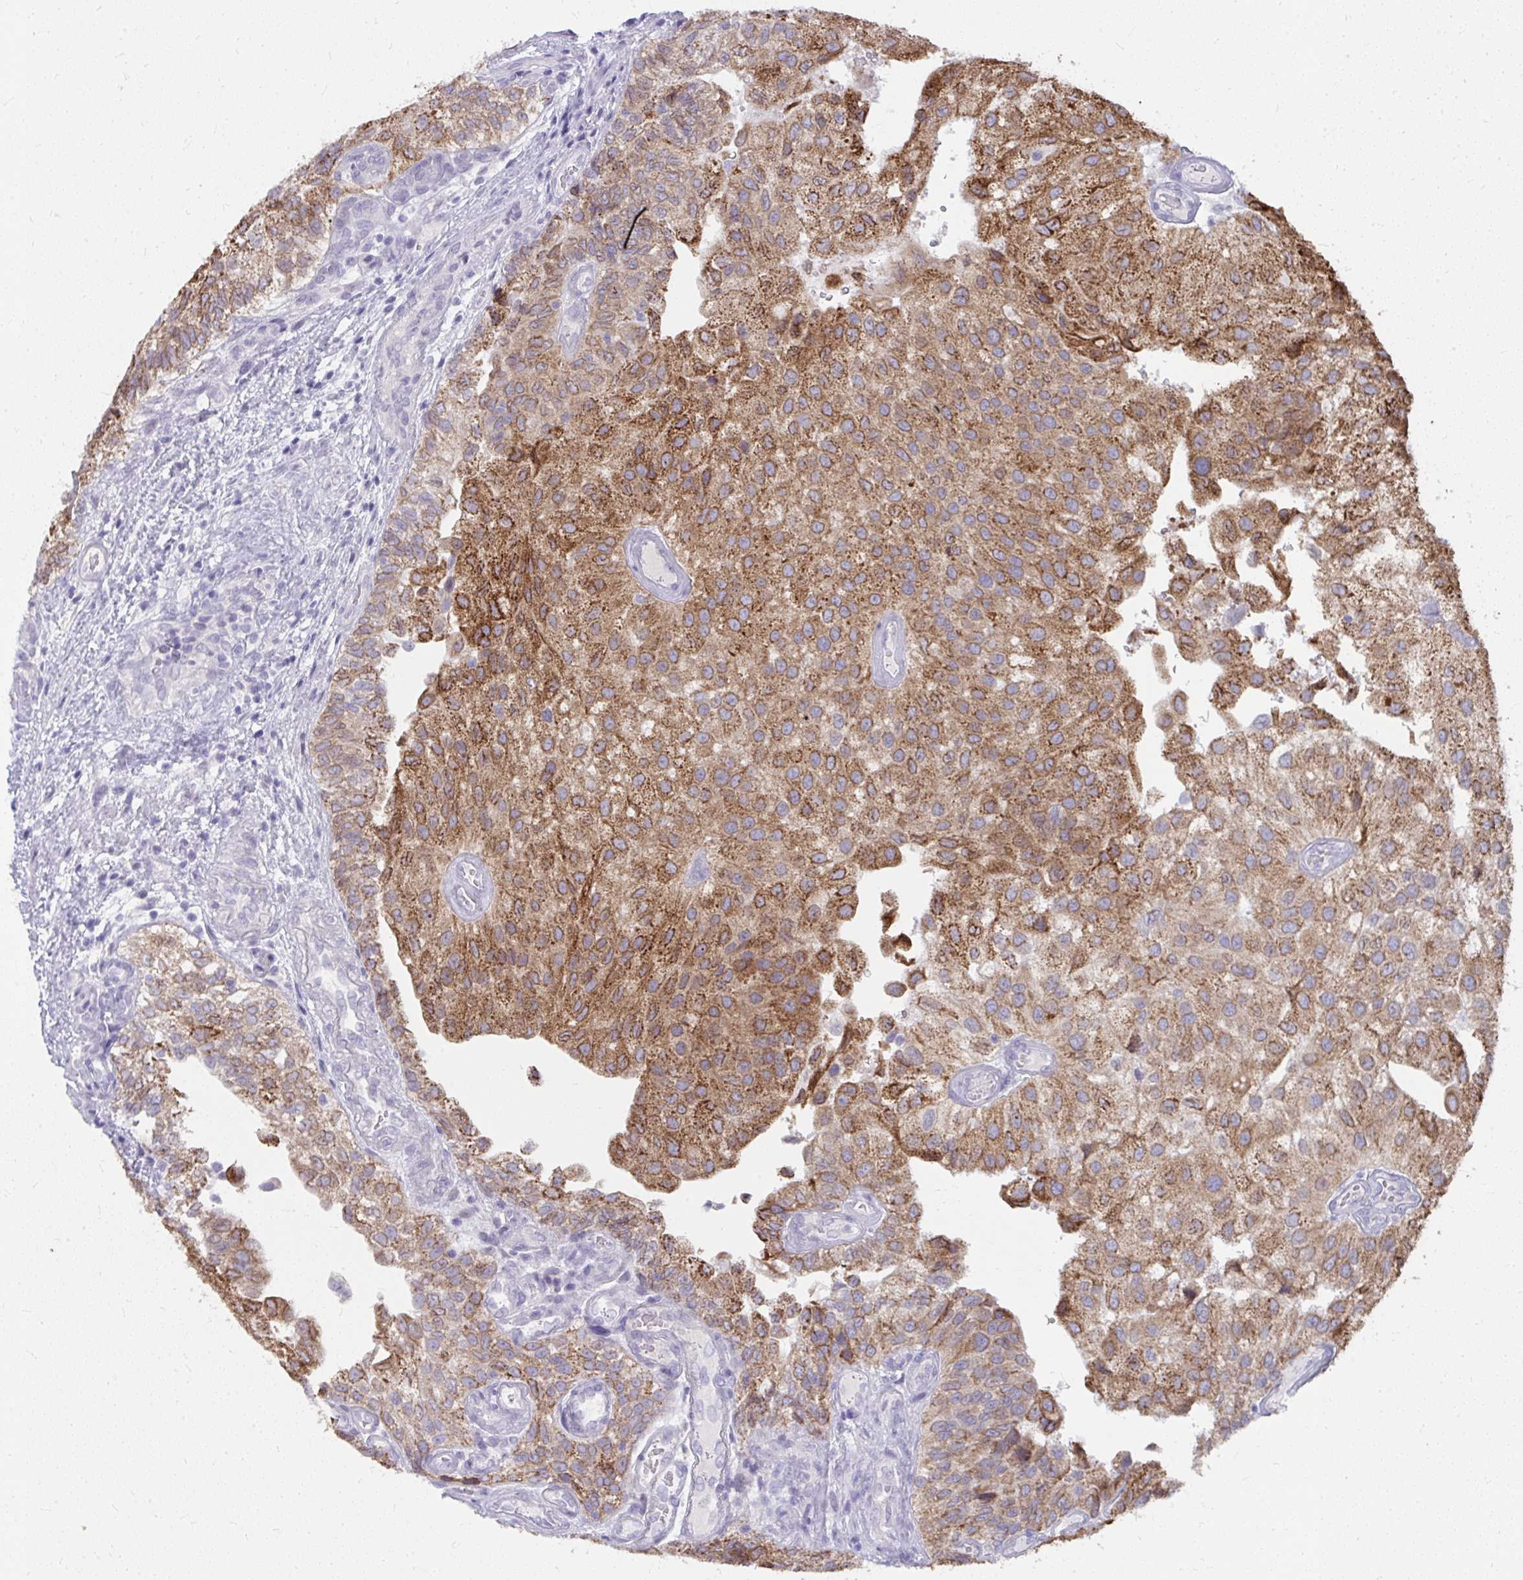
{"staining": {"intensity": "strong", "quantity": ">75%", "location": "cytoplasmic/membranous"}, "tissue": "urothelial cancer", "cell_type": "Tumor cells", "image_type": "cancer", "snomed": [{"axis": "morphology", "description": "Urothelial carcinoma, NOS"}, {"axis": "topography", "description": "Urinary bladder"}], "caption": "A micrograph of human transitional cell carcinoma stained for a protein shows strong cytoplasmic/membranous brown staining in tumor cells.", "gene": "UGT3A2", "patient": {"sex": "male", "age": 87}}